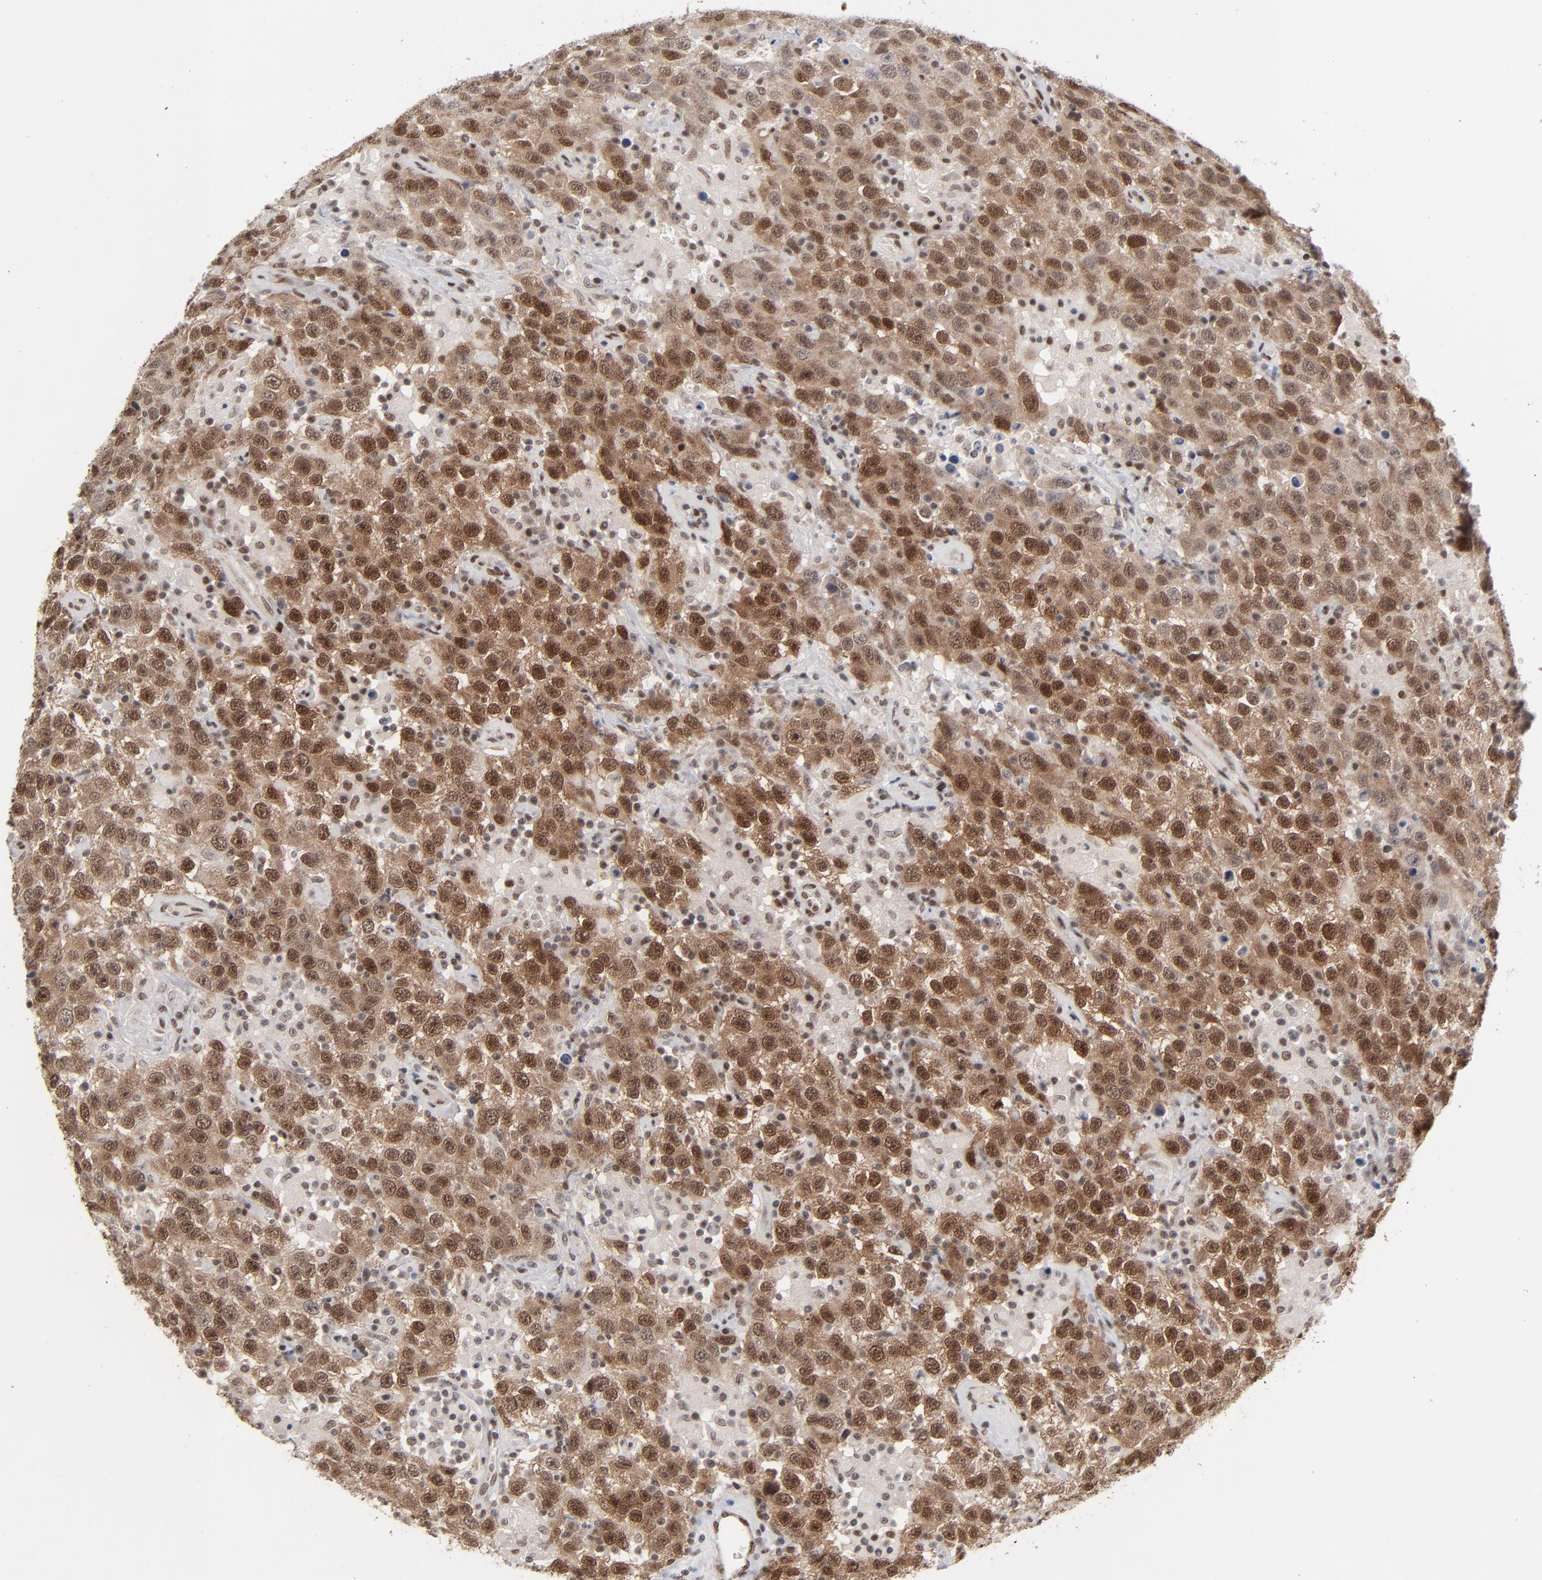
{"staining": {"intensity": "strong", "quantity": ">75%", "location": "cytoplasmic/membranous,nuclear"}, "tissue": "testis cancer", "cell_type": "Tumor cells", "image_type": "cancer", "snomed": [{"axis": "morphology", "description": "Seminoma, NOS"}, {"axis": "topography", "description": "Testis"}], "caption": "Human testis cancer stained for a protein (brown) displays strong cytoplasmic/membranous and nuclear positive staining in approximately >75% of tumor cells.", "gene": "IRF9", "patient": {"sex": "male", "age": 41}}